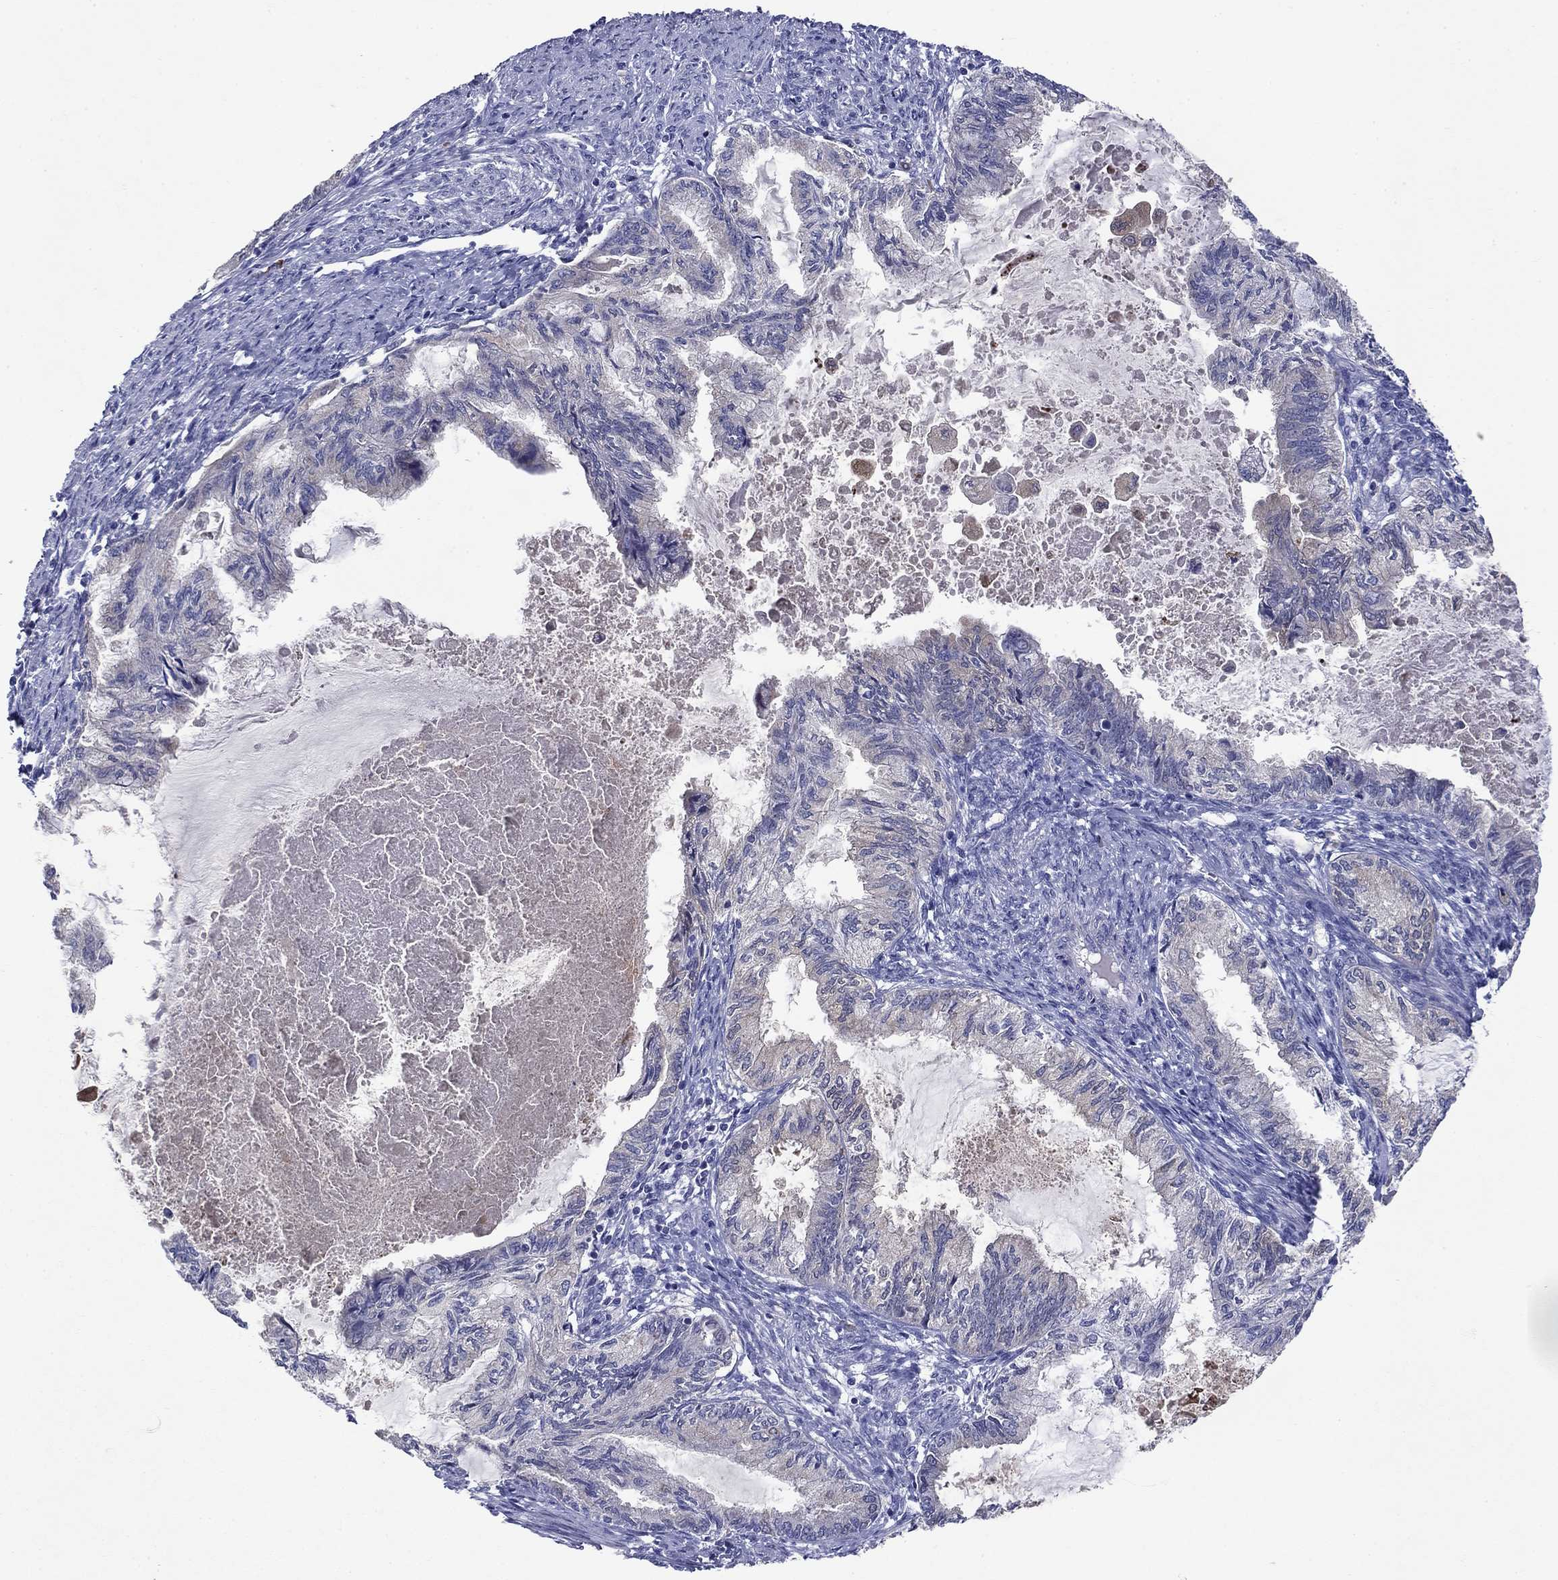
{"staining": {"intensity": "negative", "quantity": "none", "location": "none"}, "tissue": "endometrial cancer", "cell_type": "Tumor cells", "image_type": "cancer", "snomed": [{"axis": "morphology", "description": "Adenocarcinoma, NOS"}, {"axis": "topography", "description": "Endometrium"}], "caption": "IHC photomicrograph of neoplastic tissue: endometrial adenocarcinoma stained with DAB (3,3'-diaminobenzidine) reveals no significant protein staining in tumor cells. (Brightfield microscopy of DAB immunohistochemistry (IHC) at high magnification).", "gene": "SULT2B1", "patient": {"sex": "female", "age": 86}}